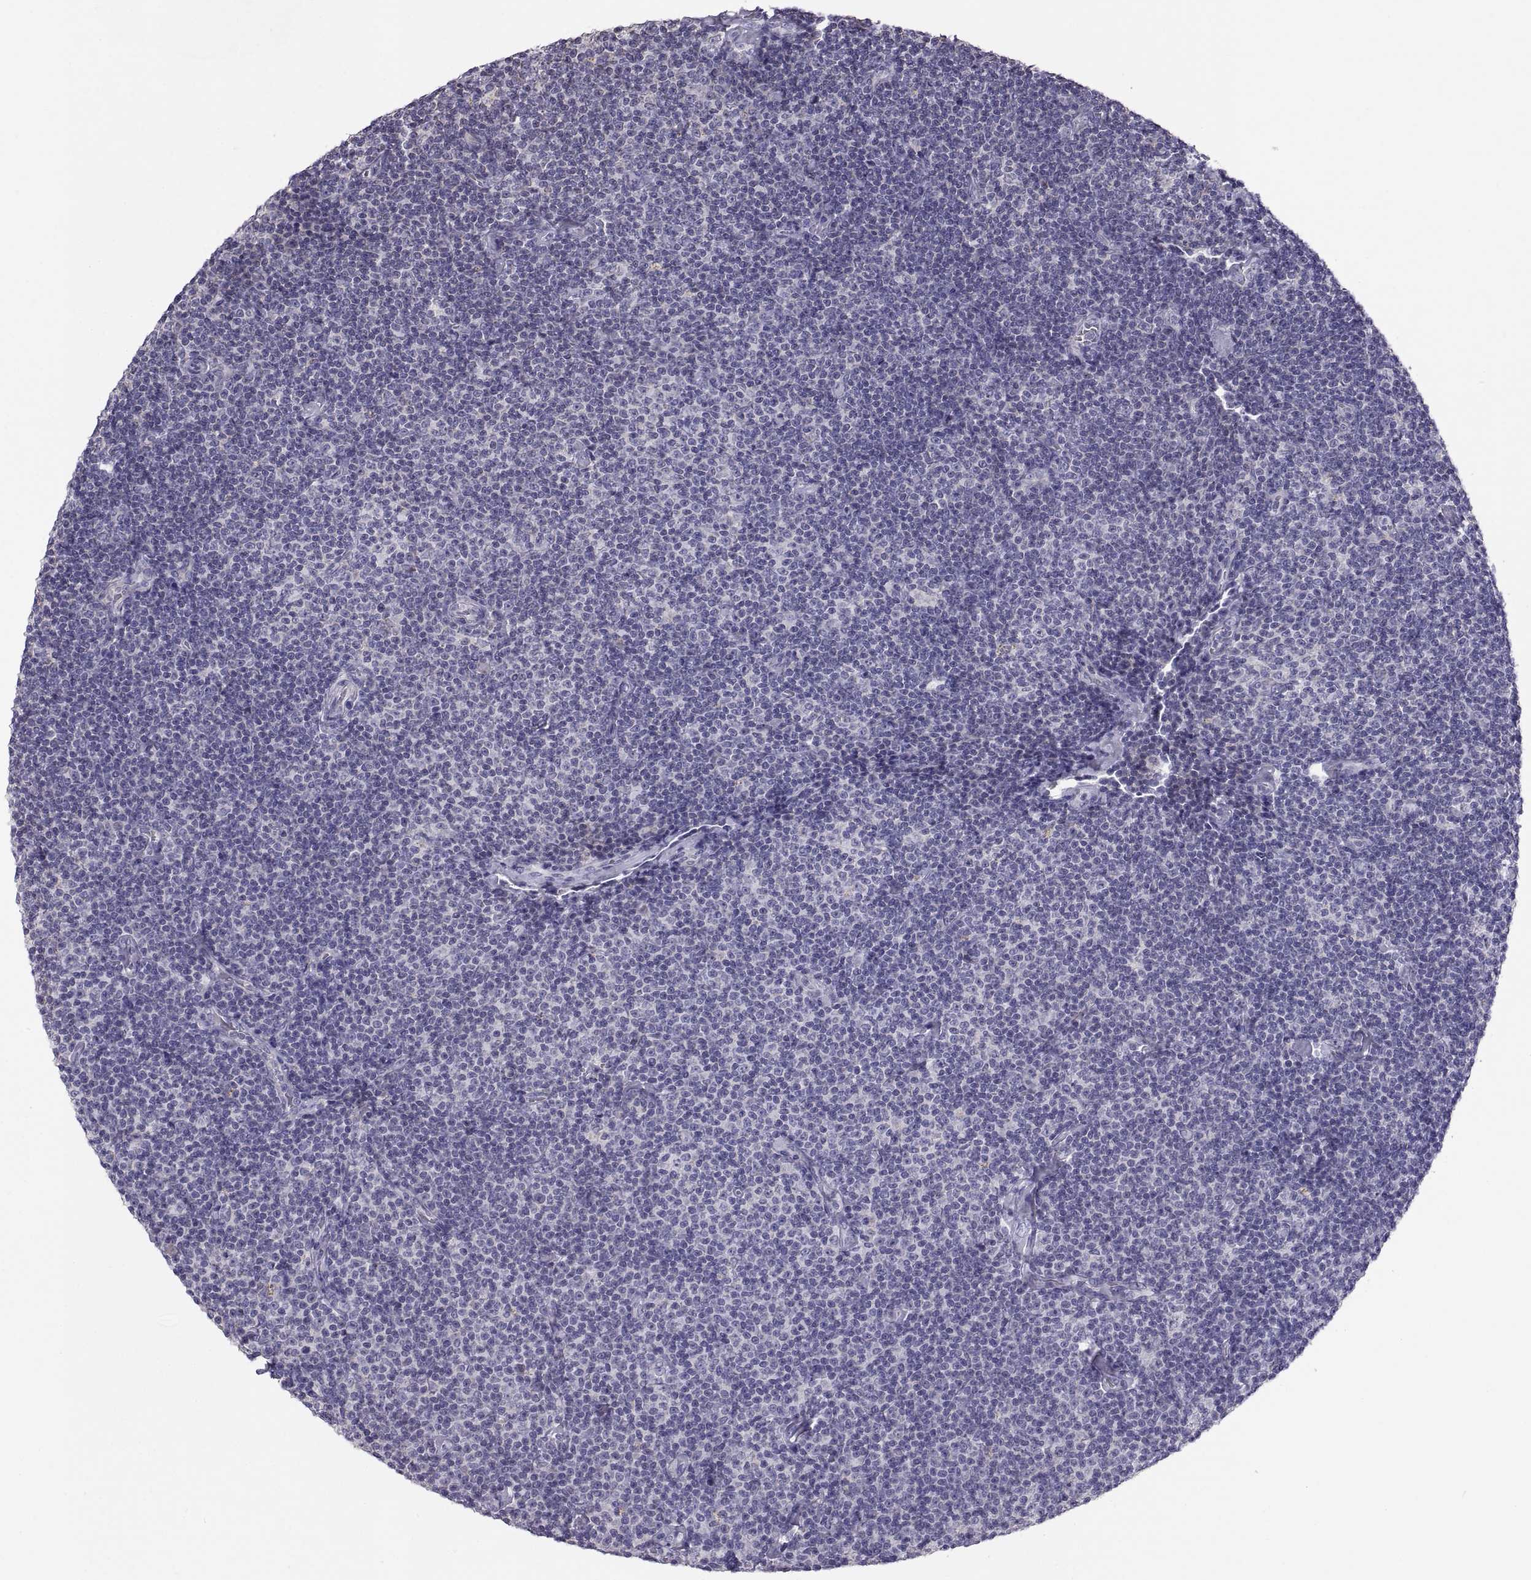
{"staining": {"intensity": "negative", "quantity": "none", "location": "none"}, "tissue": "lymphoma", "cell_type": "Tumor cells", "image_type": "cancer", "snomed": [{"axis": "morphology", "description": "Malignant lymphoma, non-Hodgkin's type, Low grade"}, {"axis": "topography", "description": "Lymph node"}], "caption": "Tumor cells are negative for brown protein staining in lymphoma.", "gene": "TNNC1", "patient": {"sex": "male", "age": 81}}